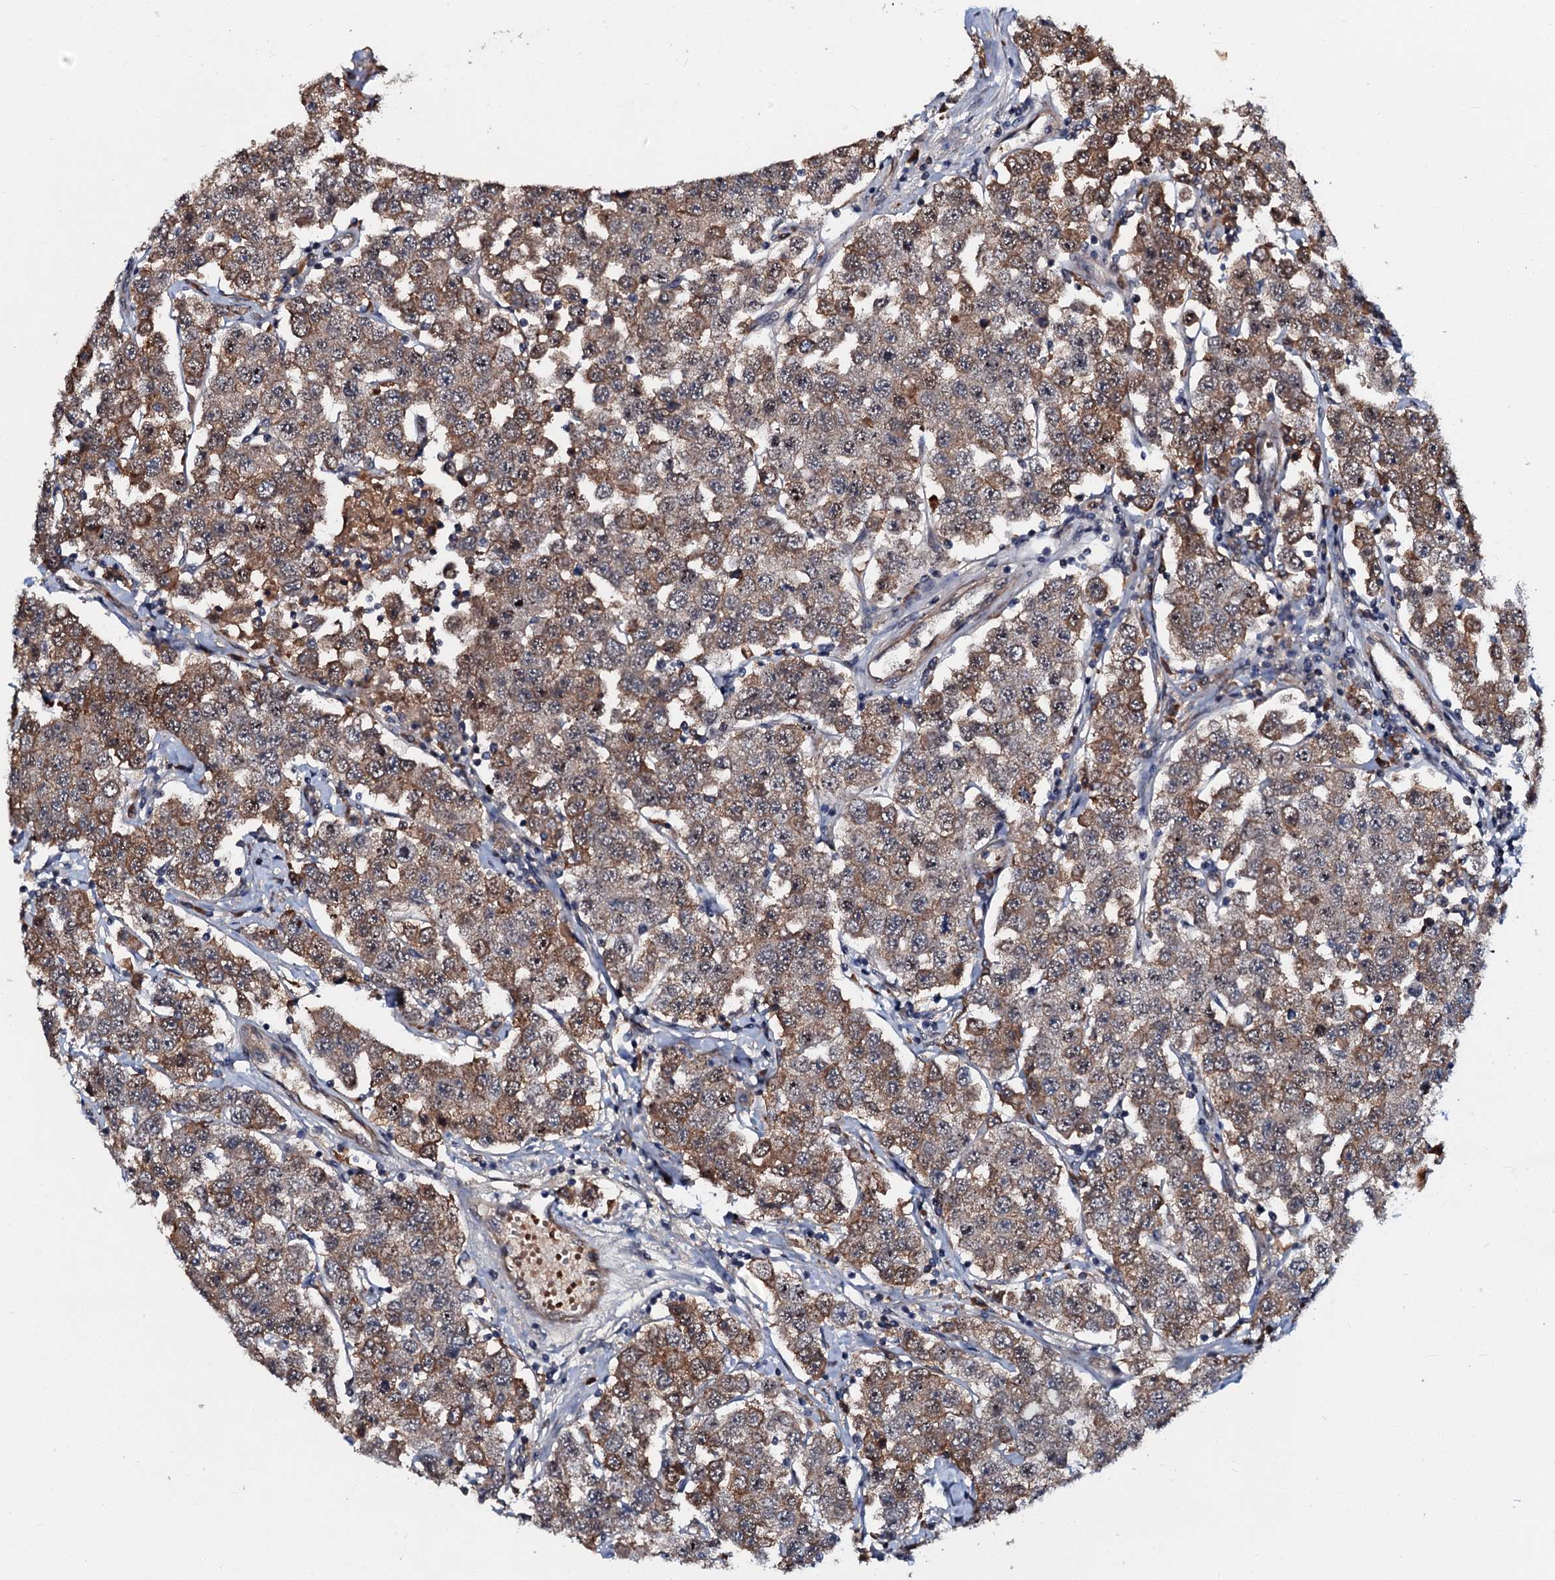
{"staining": {"intensity": "moderate", "quantity": "25%-75%", "location": "cytoplasmic/membranous"}, "tissue": "testis cancer", "cell_type": "Tumor cells", "image_type": "cancer", "snomed": [{"axis": "morphology", "description": "Seminoma, NOS"}, {"axis": "topography", "description": "Testis"}], "caption": "Immunohistochemistry (IHC) micrograph of neoplastic tissue: testis cancer stained using IHC exhibits medium levels of moderate protein expression localized specifically in the cytoplasmic/membranous of tumor cells, appearing as a cytoplasmic/membranous brown color.", "gene": "N4BP1", "patient": {"sex": "male", "age": 28}}